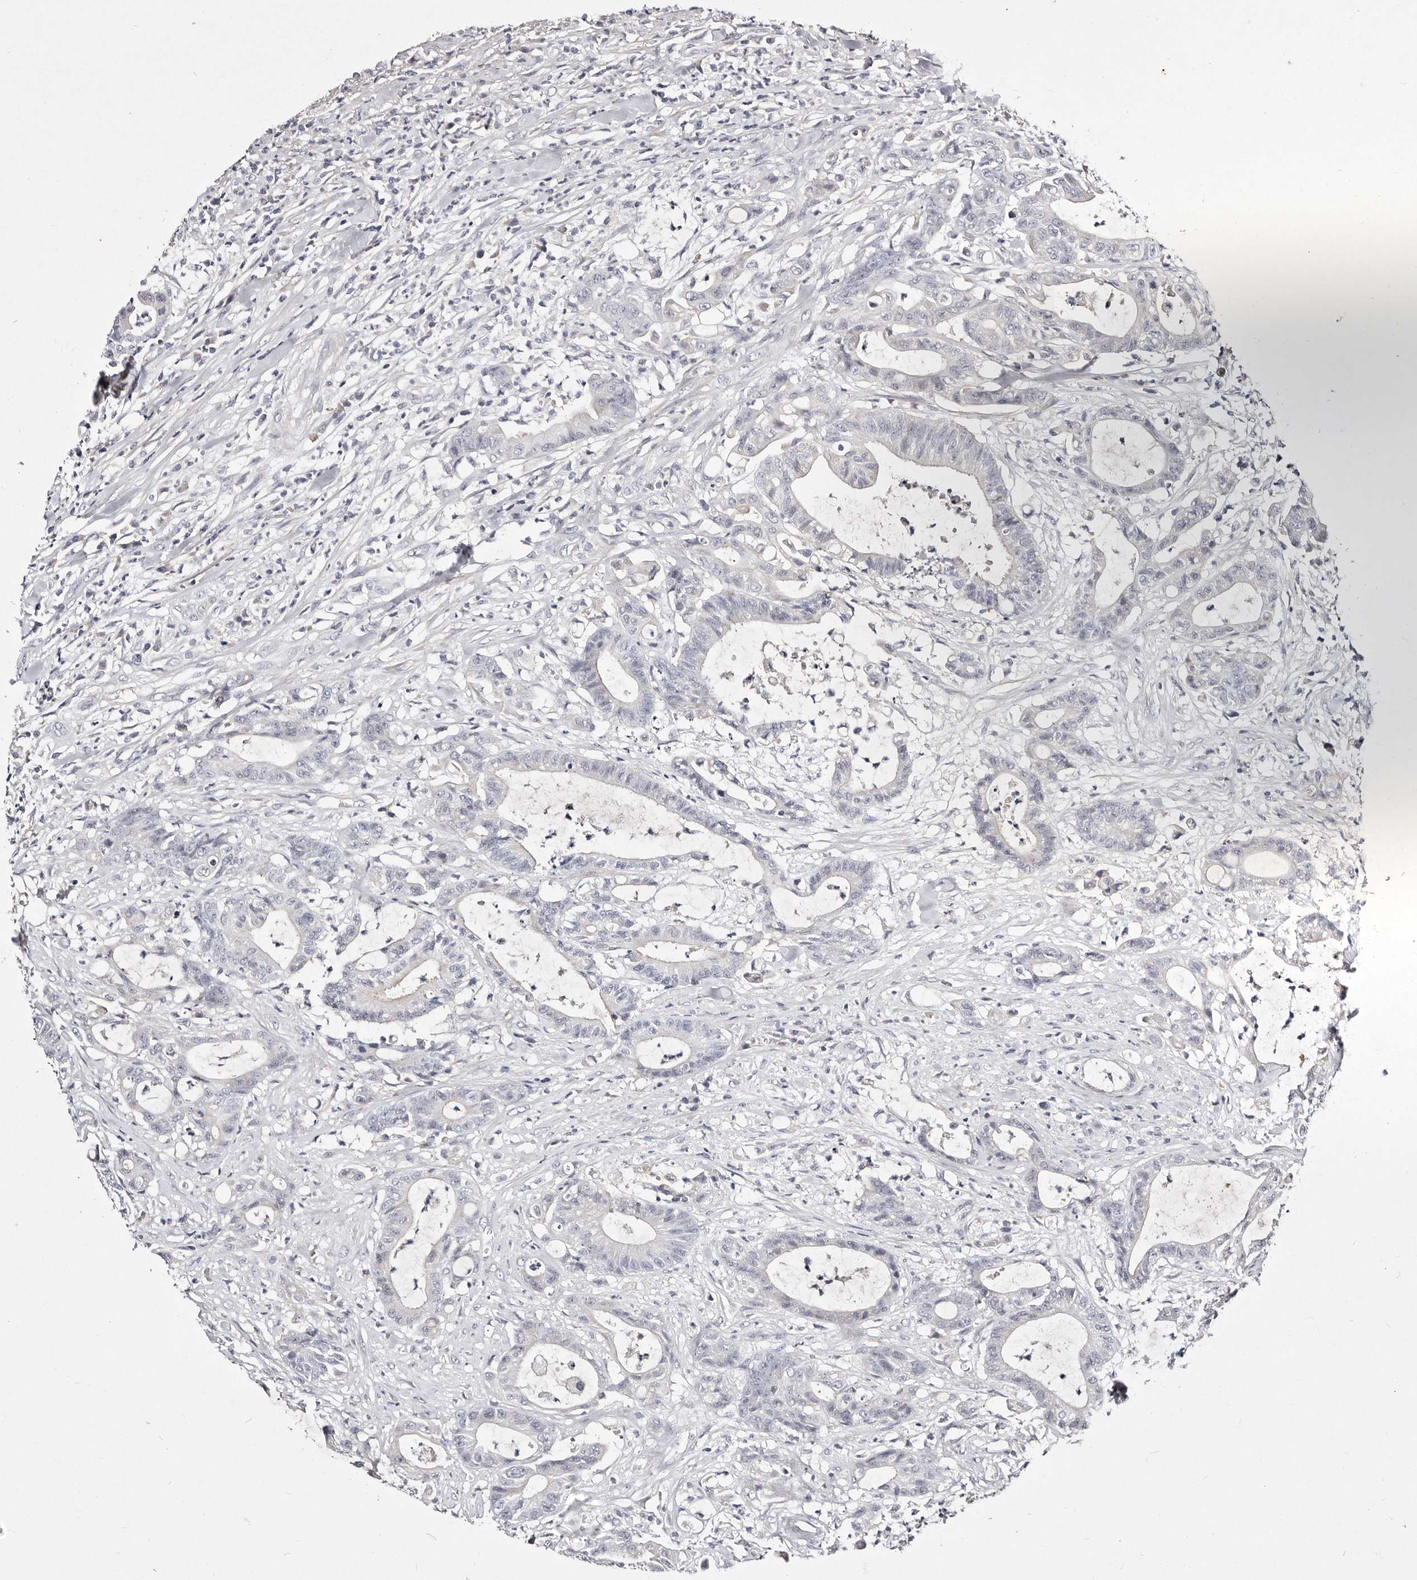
{"staining": {"intensity": "negative", "quantity": "none", "location": "none"}, "tissue": "colorectal cancer", "cell_type": "Tumor cells", "image_type": "cancer", "snomed": [{"axis": "morphology", "description": "Adenocarcinoma, NOS"}, {"axis": "topography", "description": "Colon"}], "caption": "Immunohistochemistry (IHC) of human colorectal cancer reveals no staining in tumor cells.", "gene": "MRPS33", "patient": {"sex": "female", "age": 84}}